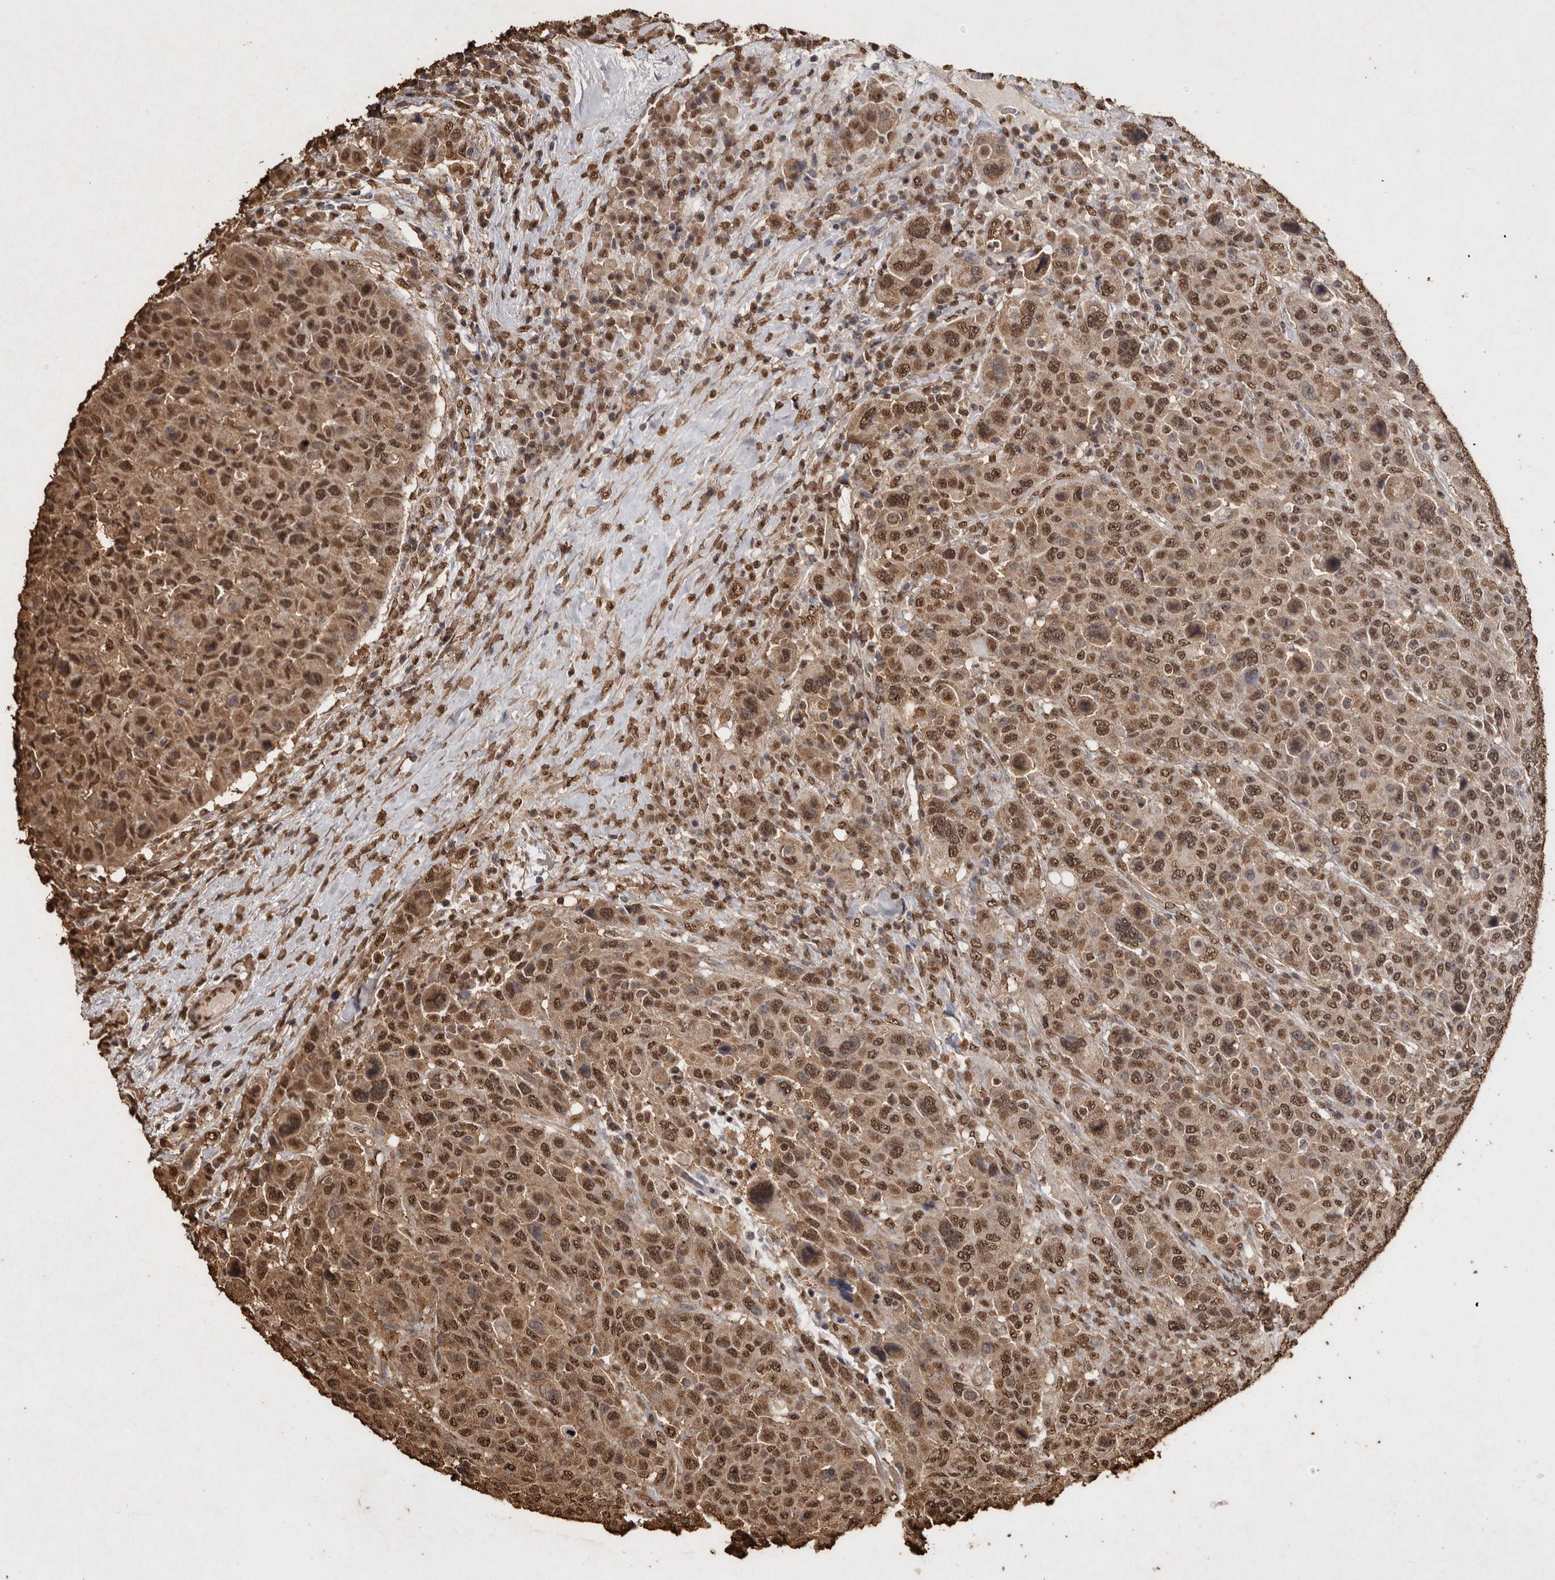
{"staining": {"intensity": "moderate", "quantity": ">75%", "location": "cytoplasmic/membranous,nuclear"}, "tissue": "breast cancer", "cell_type": "Tumor cells", "image_type": "cancer", "snomed": [{"axis": "morphology", "description": "Duct carcinoma"}, {"axis": "topography", "description": "Breast"}], "caption": "Immunohistochemical staining of human breast invasive ductal carcinoma reveals moderate cytoplasmic/membranous and nuclear protein positivity in approximately >75% of tumor cells.", "gene": "FSTL3", "patient": {"sex": "female", "age": 37}}